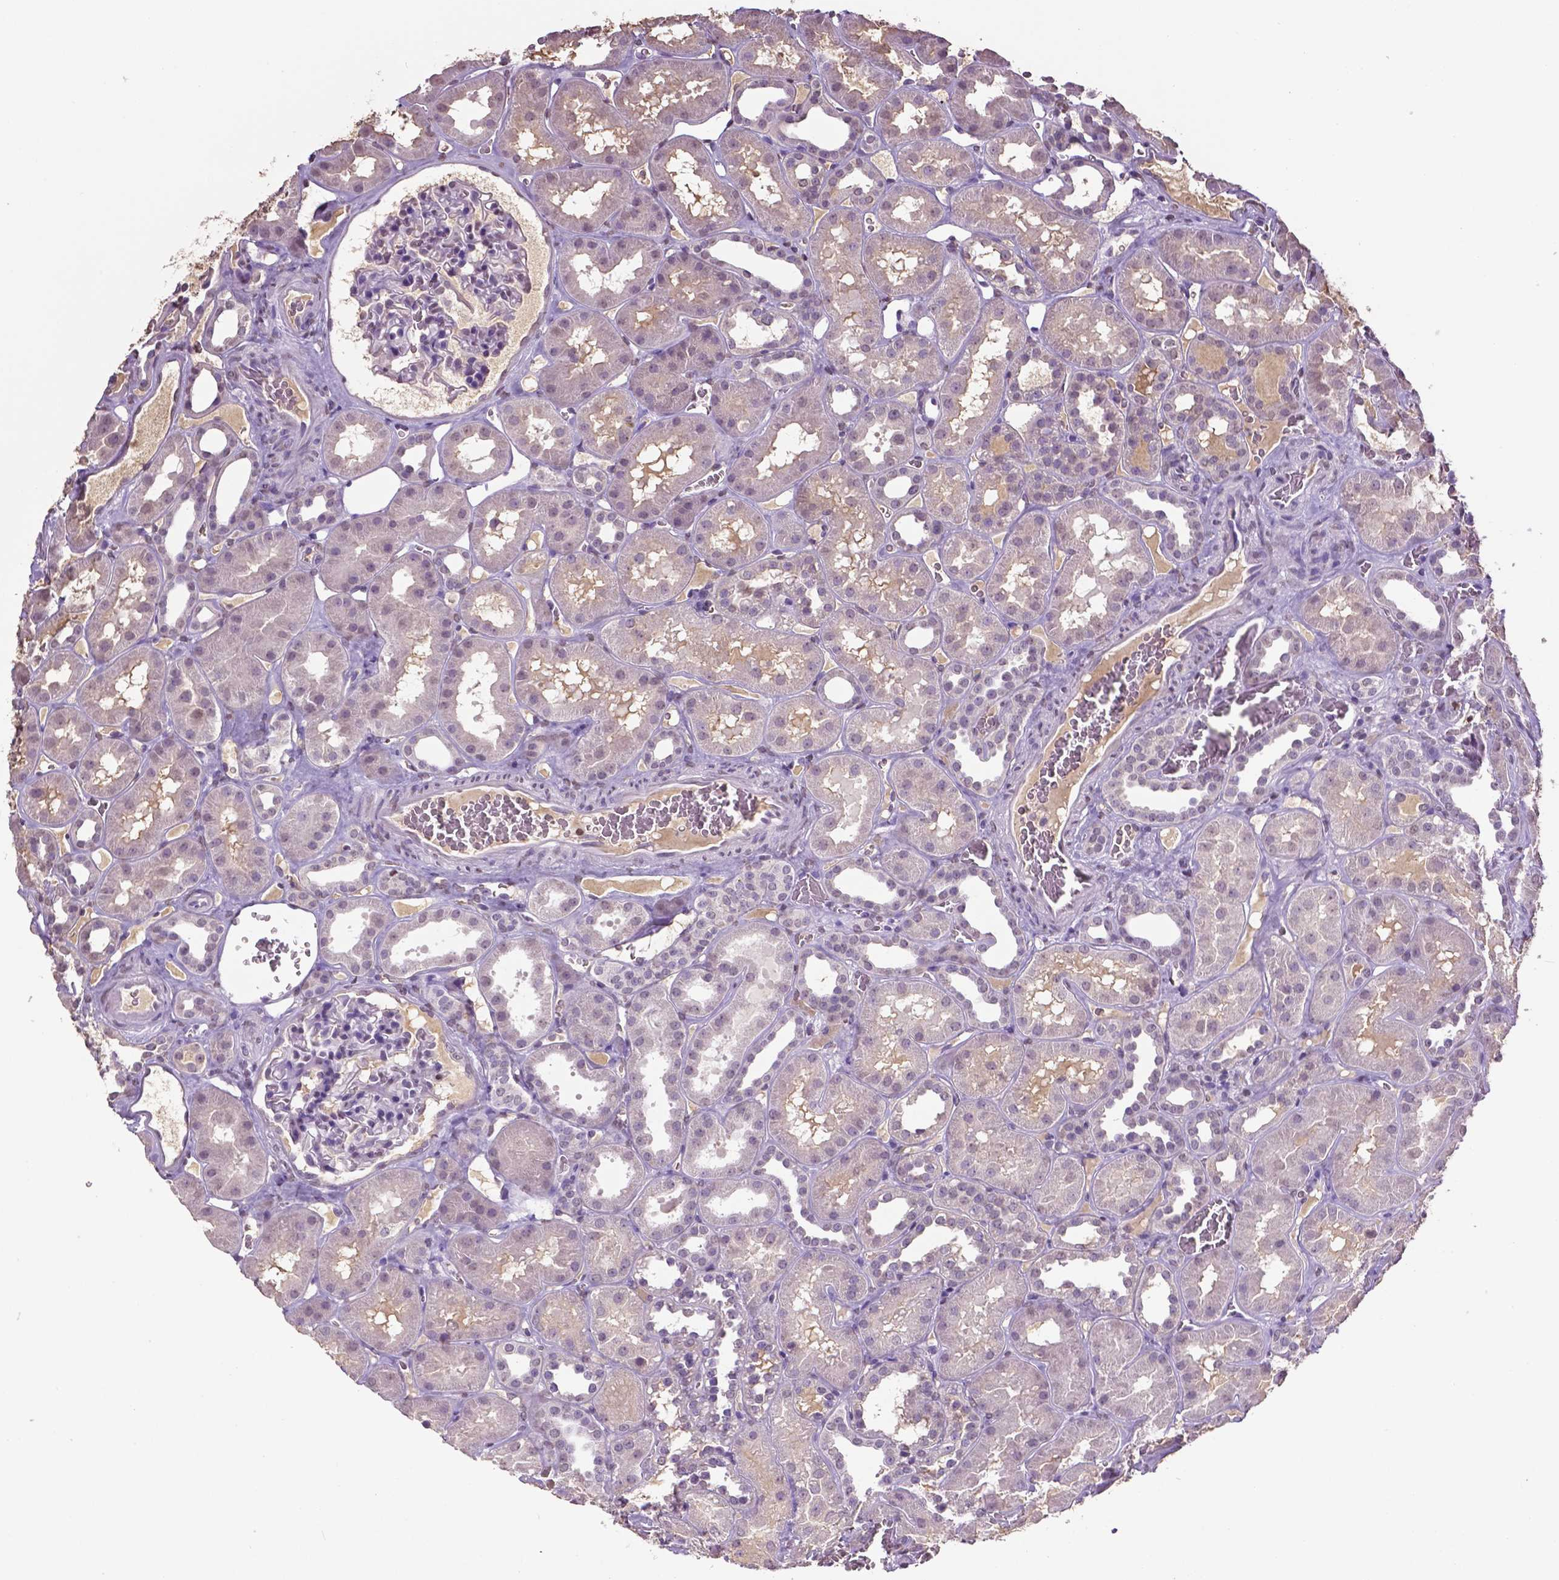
{"staining": {"intensity": "negative", "quantity": "none", "location": "none"}, "tissue": "kidney", "cell_type": "Cells in glomeruli", "image_type": "normal", "snomed": [{"axis": "morphology", "description": "Normal tissue, NOS"}, {"axis": "topography", "description": "Kidney"}], "caption": "IHC of benign kidney reveals no staining in cells in glomeruli.", "gene": "RUNX3", "patient": {"sex": "female", "age": 41}}